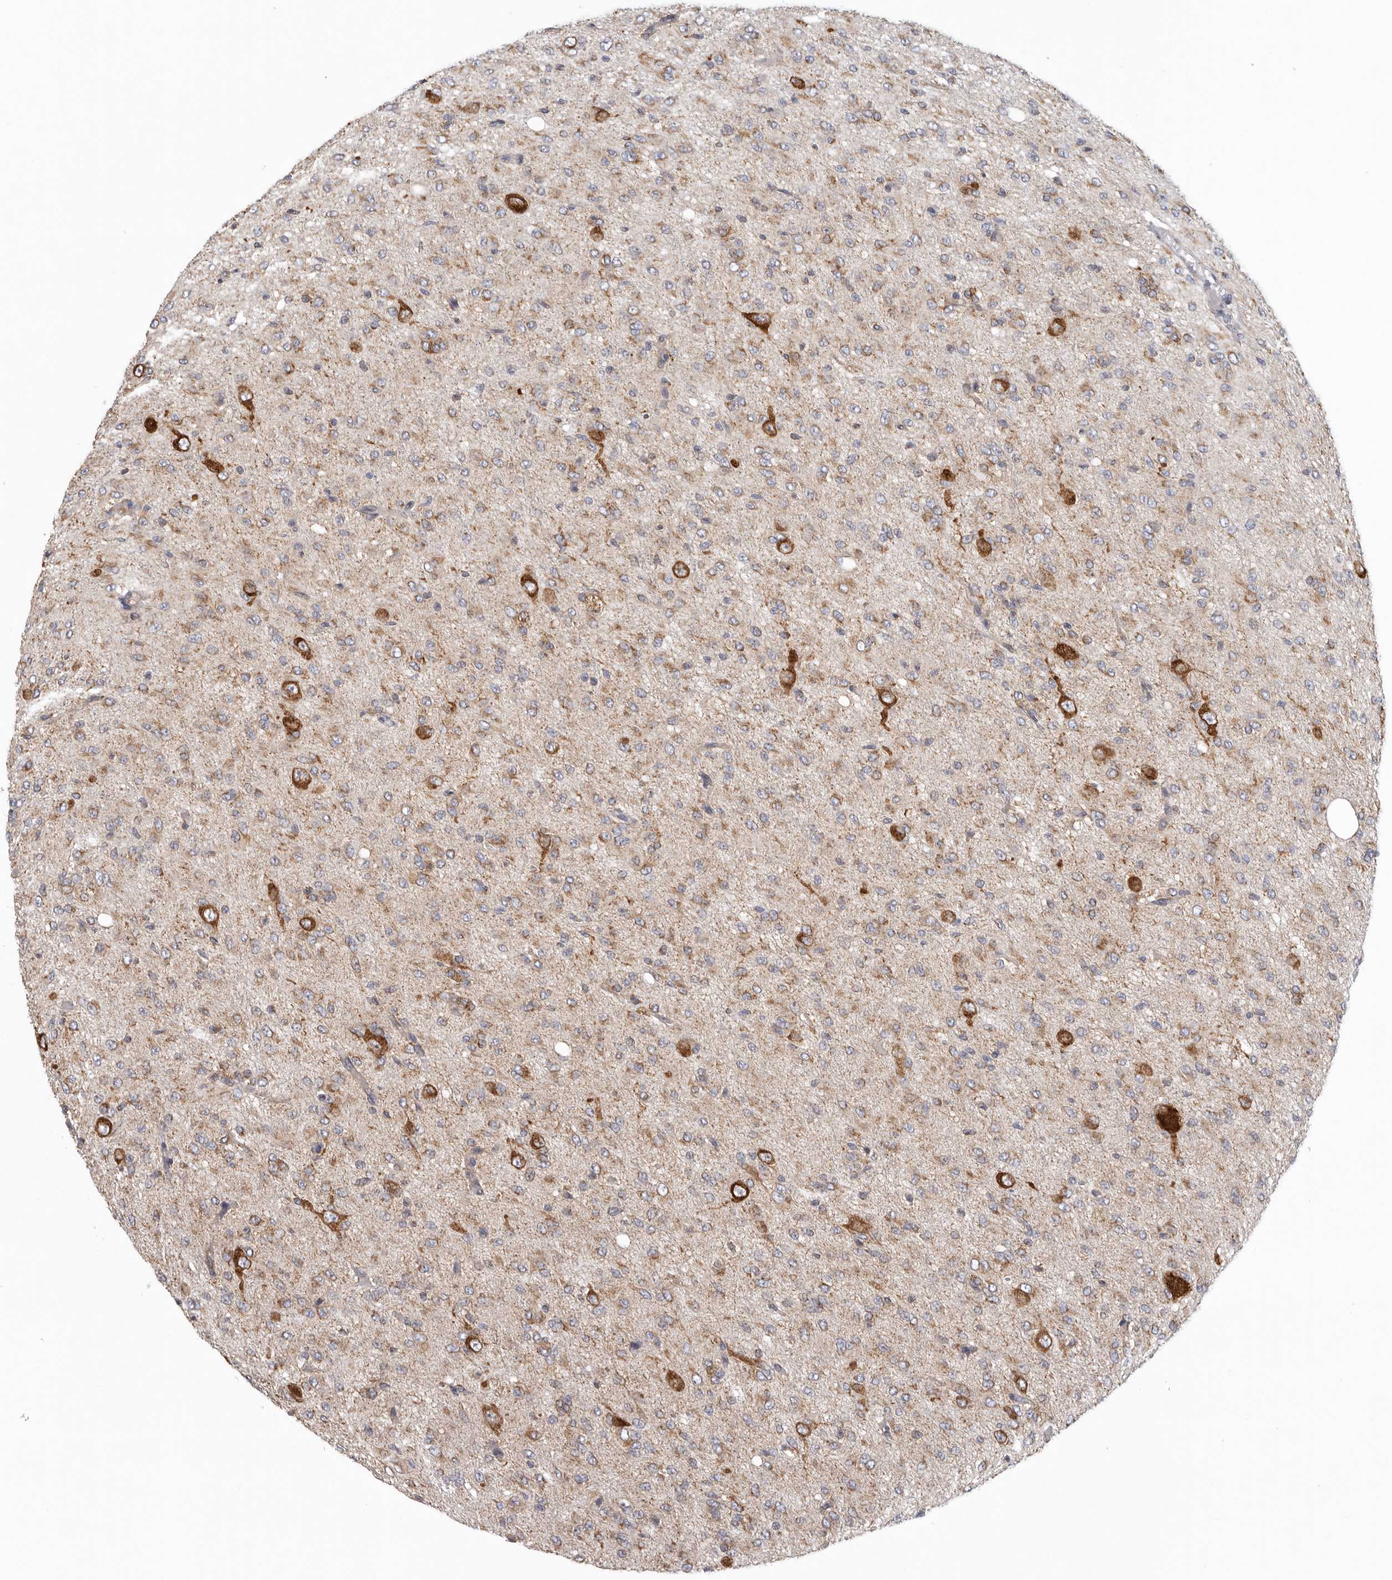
{"staining": {"intensity": "moderate", "quantity": ">75%", "location": "cytoplasmic/membranous"}, "tissue": "glioma", "cell_type": "Tumor cells", "image_type": "cancer", "snomed": [{"axis": "morphology", "description": "Glioma, malignant, High grade"}, {"axis": "topography", "description": "Brain"}], "caption": "High-magnification brightfield microscopy of glioma stained with DAB (brown) and counterstained with hematoxylin (blue). tumor cells exhibit moderate cytoplasmic/membranous expression is seen in approximately>75% of cells.", "gene": "FKBP8", "patient": {"sex": "female", "age": 59}}